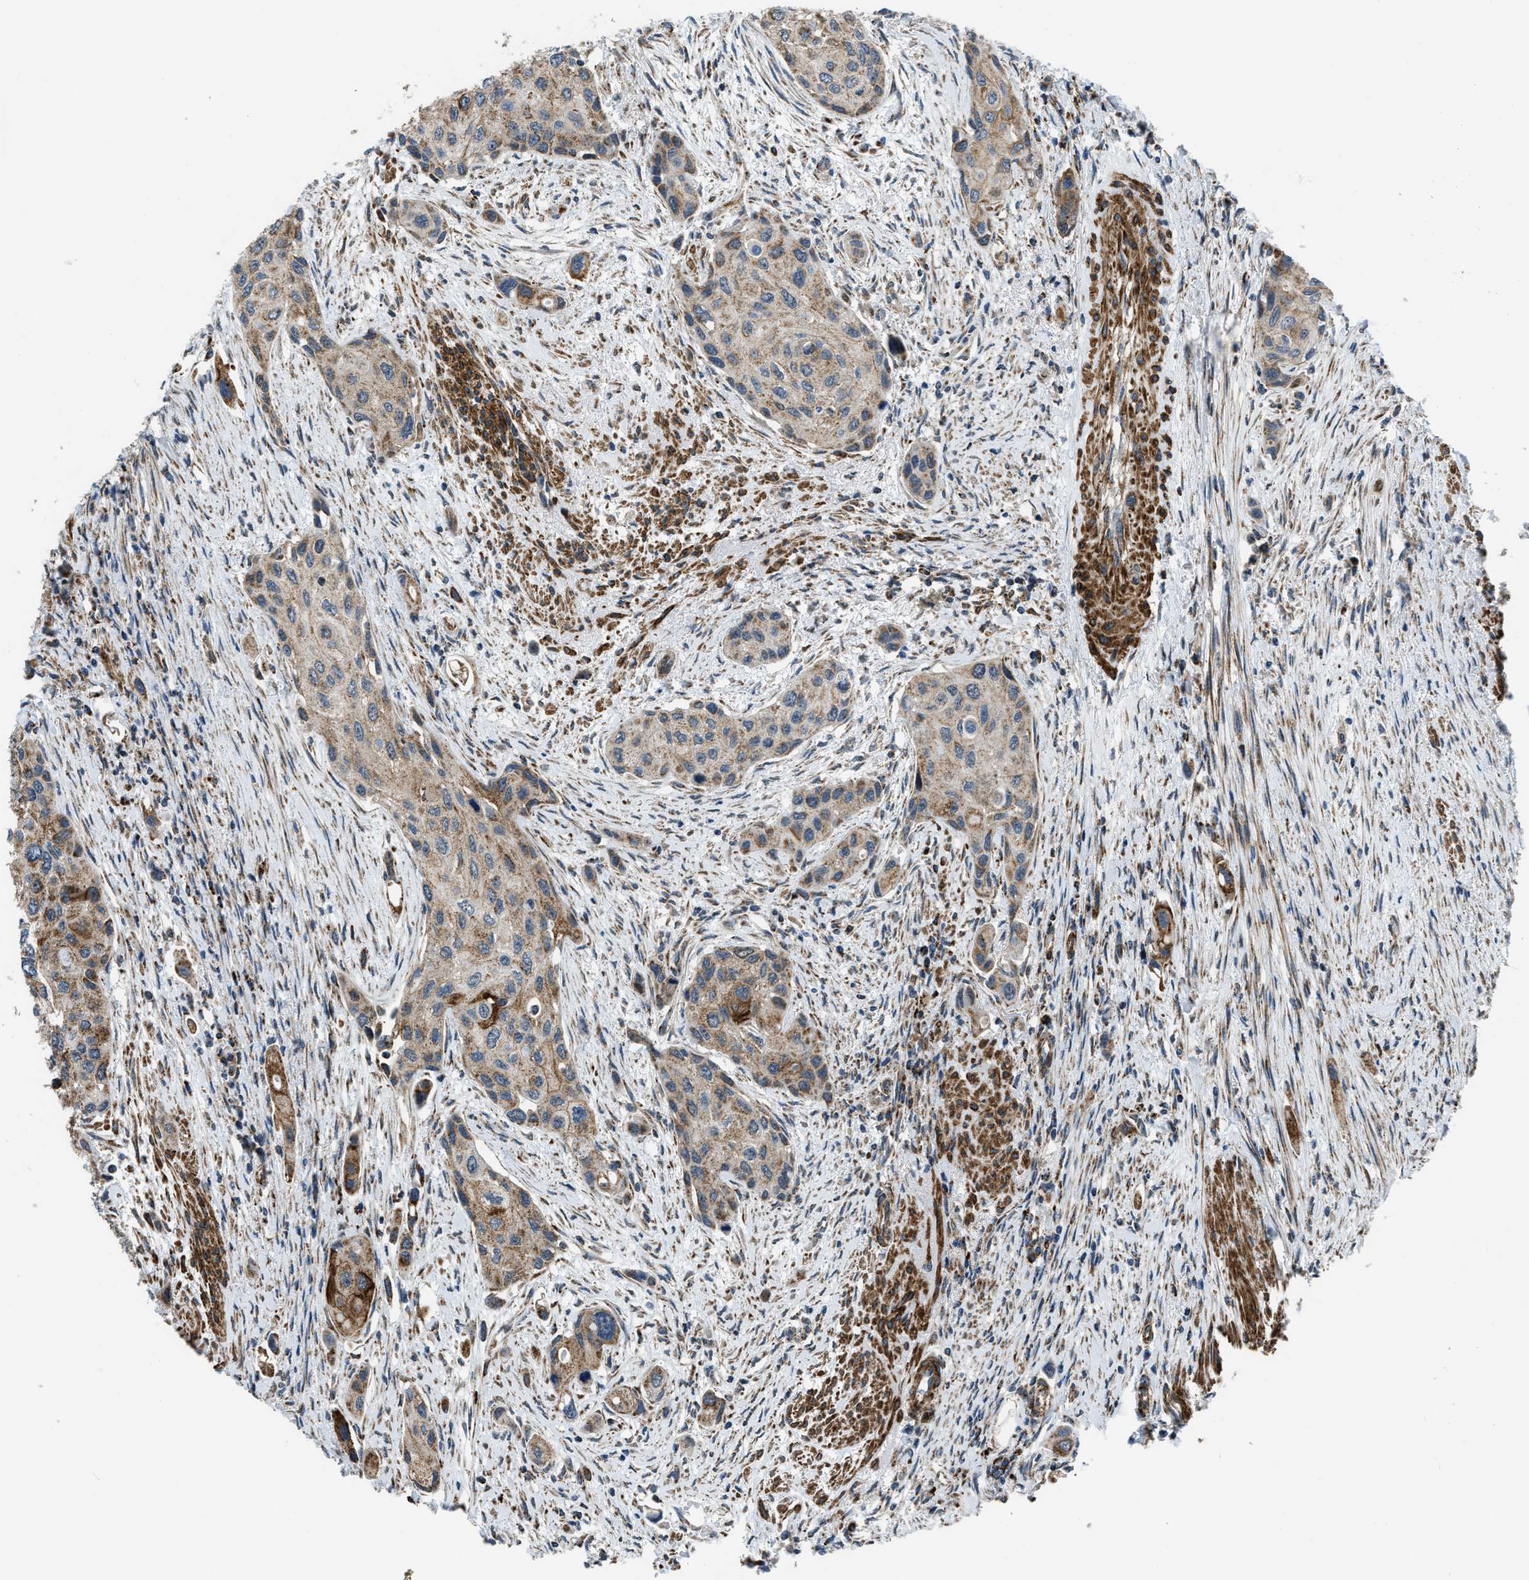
{"staining": {"intensity": "moderate", "quantity": ">75%", "location": "cytoplasmic/membranous"}, "tissue": "urothelial cancer", "cell_type": "Tumor cells", "image_type": "cancer", "snomed": [{"axis": "morphology", "description": "Urothelial carcinoma, High grade"}, {"axis": "topography", "description": "Urinary bladder"}], "caption": "Immunohistochemistry micrograph of urothelial carcinoma (high-grade) stained for a protein (brown), which displays medium levels of moderate cytoplasmic/membranous expression in about >75% of tumor cells.", "gene": "GSDME", "patient": {"sex": "female", "age": 56}}